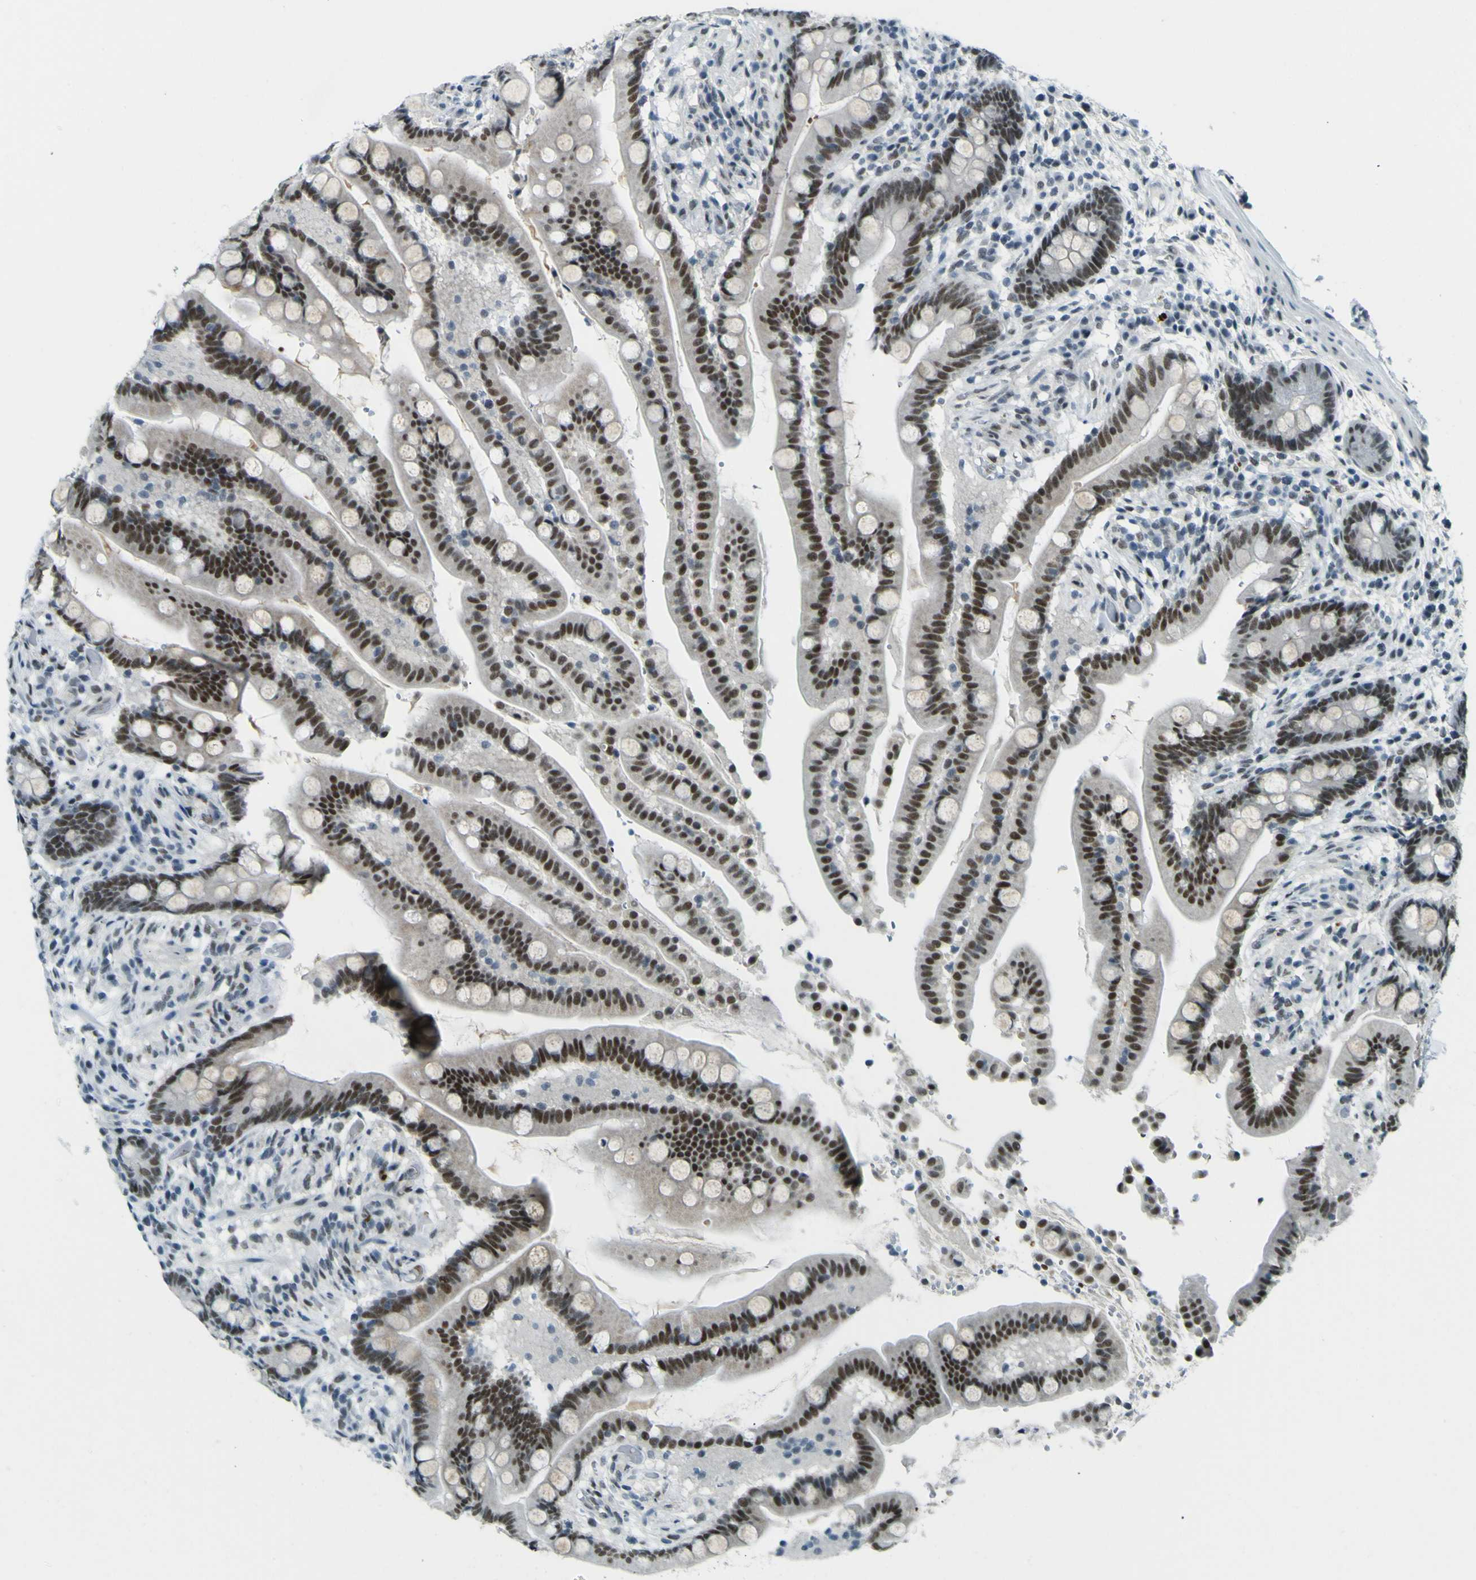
{"staining": {"intensity": "negative", "quantity": "none", "location": "none"}, "tissue": "colon", "cell_type": "Endothelial cells", "image_type": "normal", "snomed": [{"axis": "morphology", "description": "Normal tissue, NOS"}, {"axis": "topography", "description": "Colon"}], "caption": "A histopathology image of colon stained for a protein displays no brown staining in endothelial cells.", "gene": "CEBPG", "patient": {"sex": "male", "age": 73}}